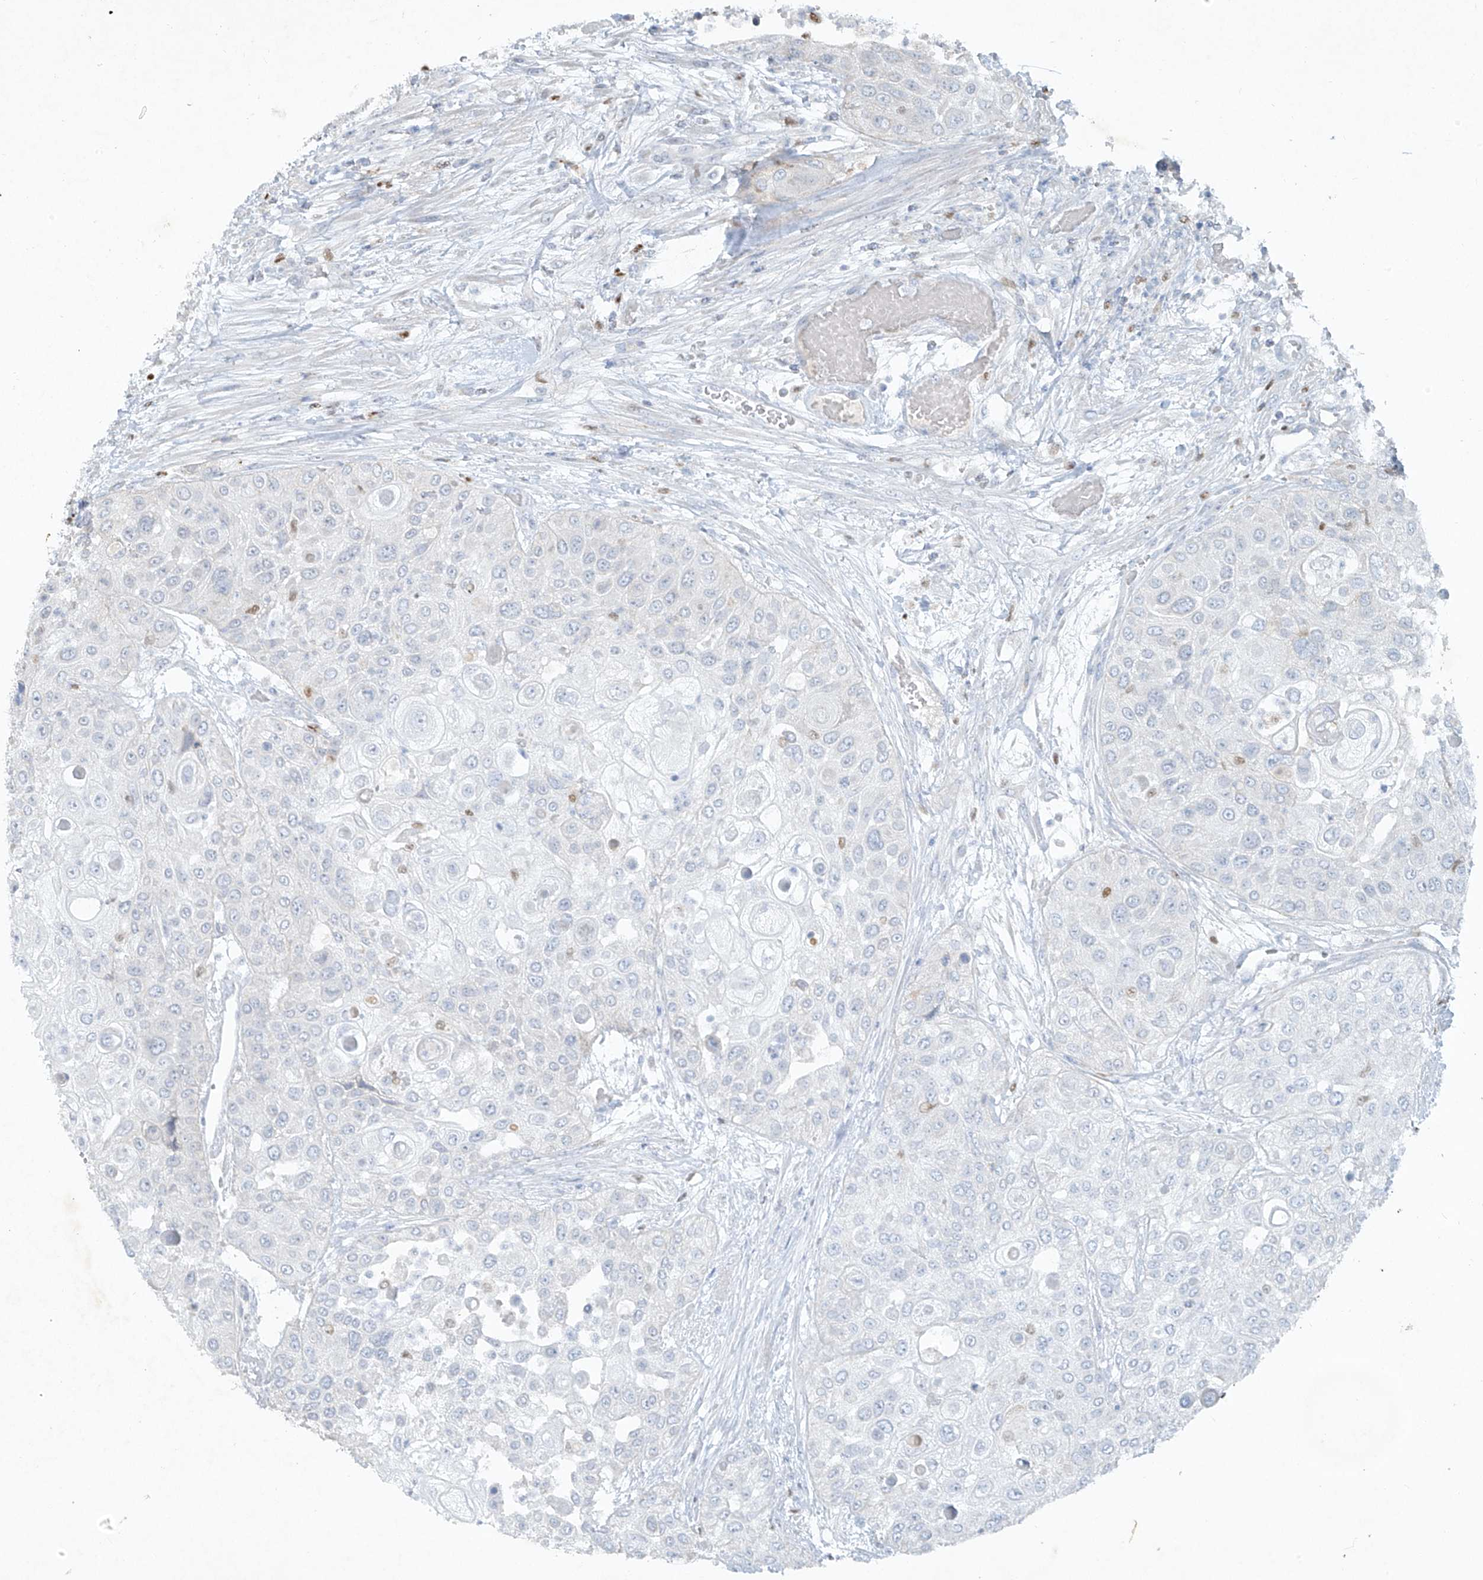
{"staining": {"intensity": "negative", "quantity": "none", "location": "none"}, "tissue": "urothelial cancer", "cell_type": "Tumor cells", "image_type": "cancer", "snomed": [{"axis": "morphology", "description": "Urothelial carcinoma, High grade"}, {"axis": "topography", "description": "Urinary bladder"}], "caption": "Immunohistochemistry (IHC) micrograph of human urothelial cancer stained for a protein (brown), which displays no staining in tumor cells.", "gene": "TUBE1", "patient": {"sex": "female", "age": 79}}